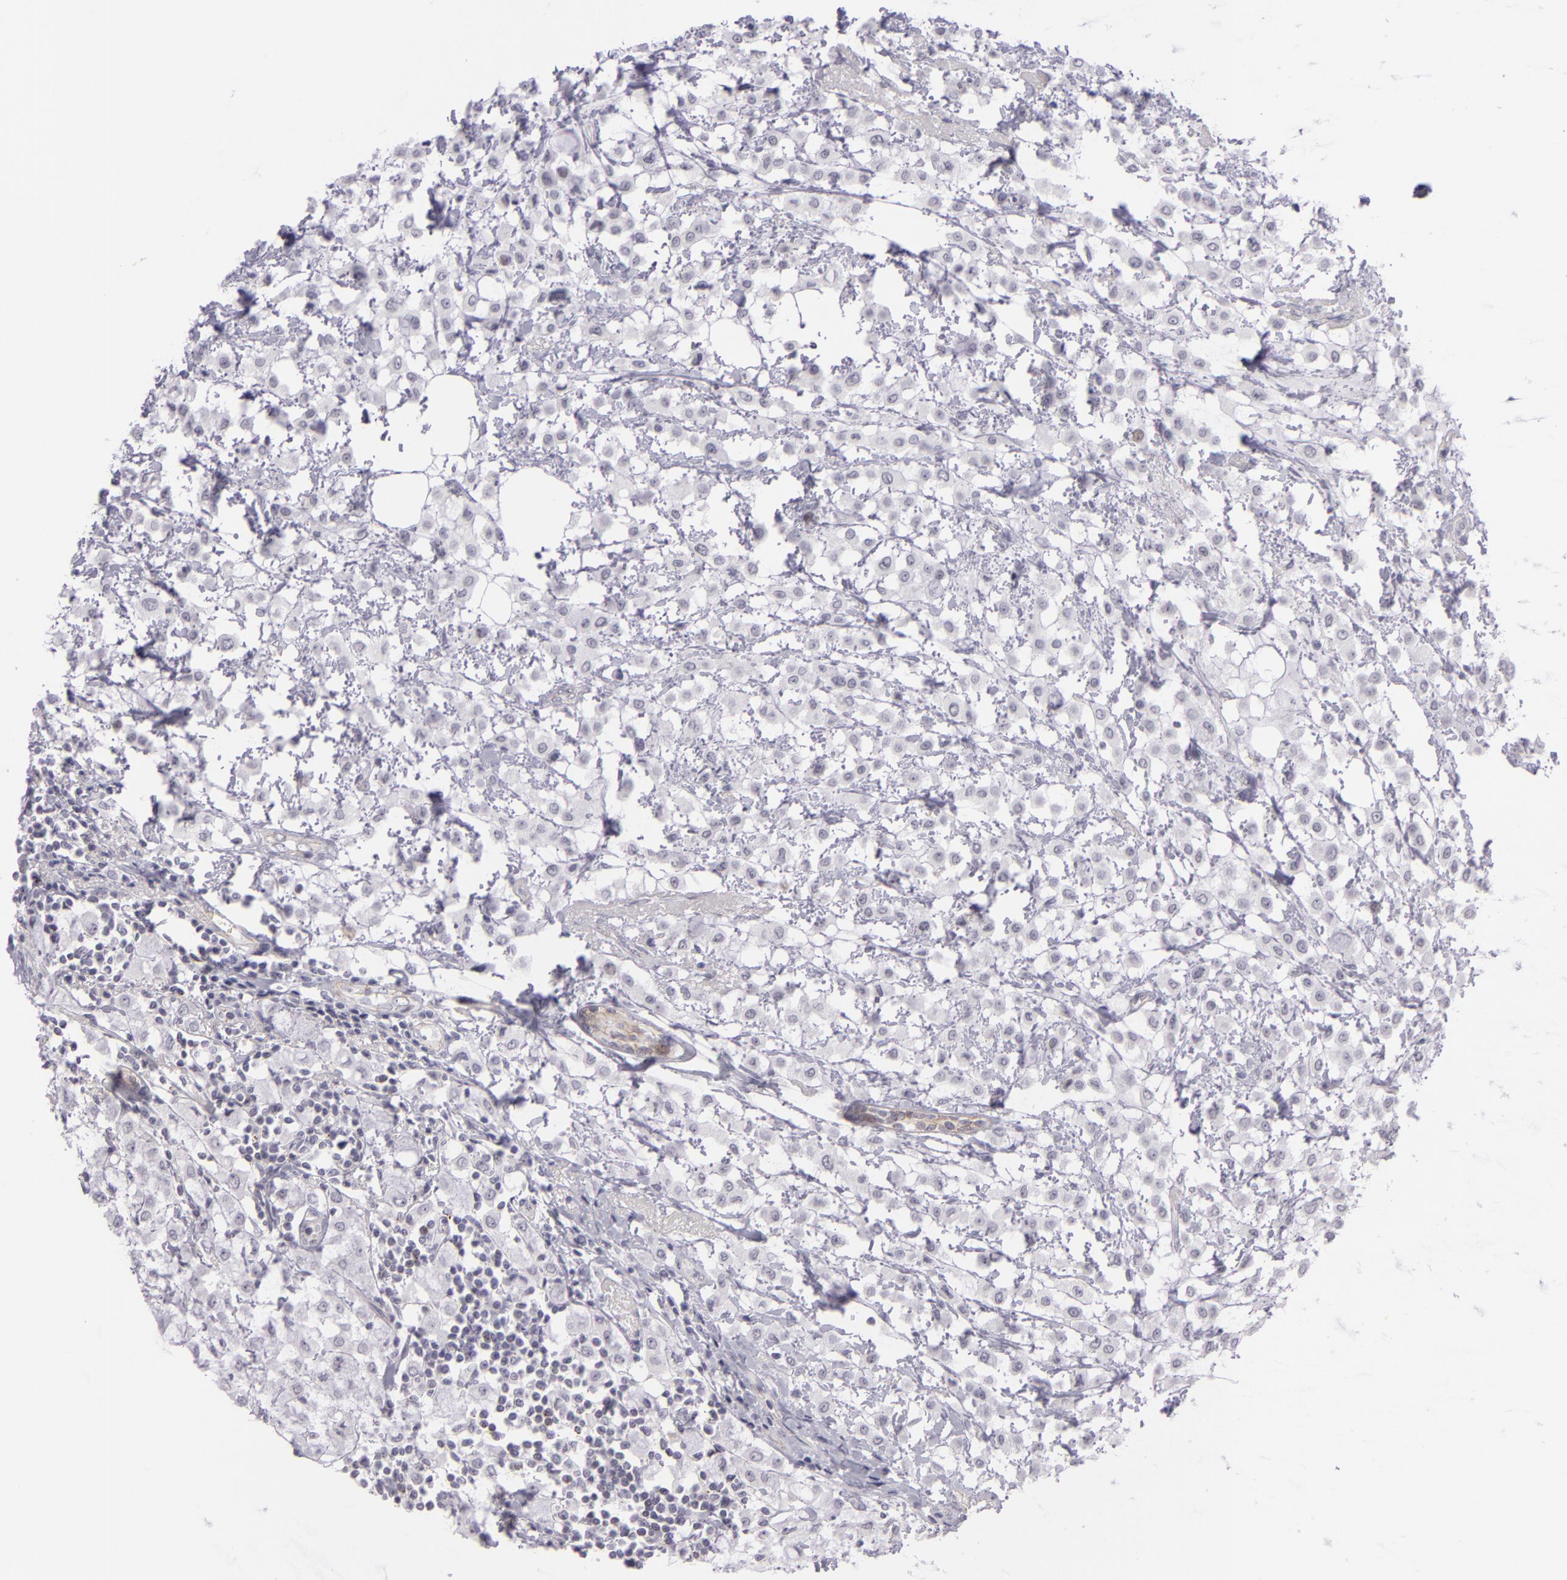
{"staining": {"intensity": "negative", "quantity": "none", "location": "none"}, "tissue": "breast cancer", "cell_type": "Tumor cells", "image_type": "cancer", "snomed": [{"axis": "morphology", "description": "Lobular carcinoma"}, {"axis": "topography", "description": "Breast"}], "caption": "High magnification brightfield microscopy of breast cancer stained with DAB (3,3'-diaminobenzidine) (brown) and counterstained with hematoxylin (blue): tumor cells show no significant positivity.", "gene": "CTNNB1", "patient": {"sex": "female", "age": 85}}